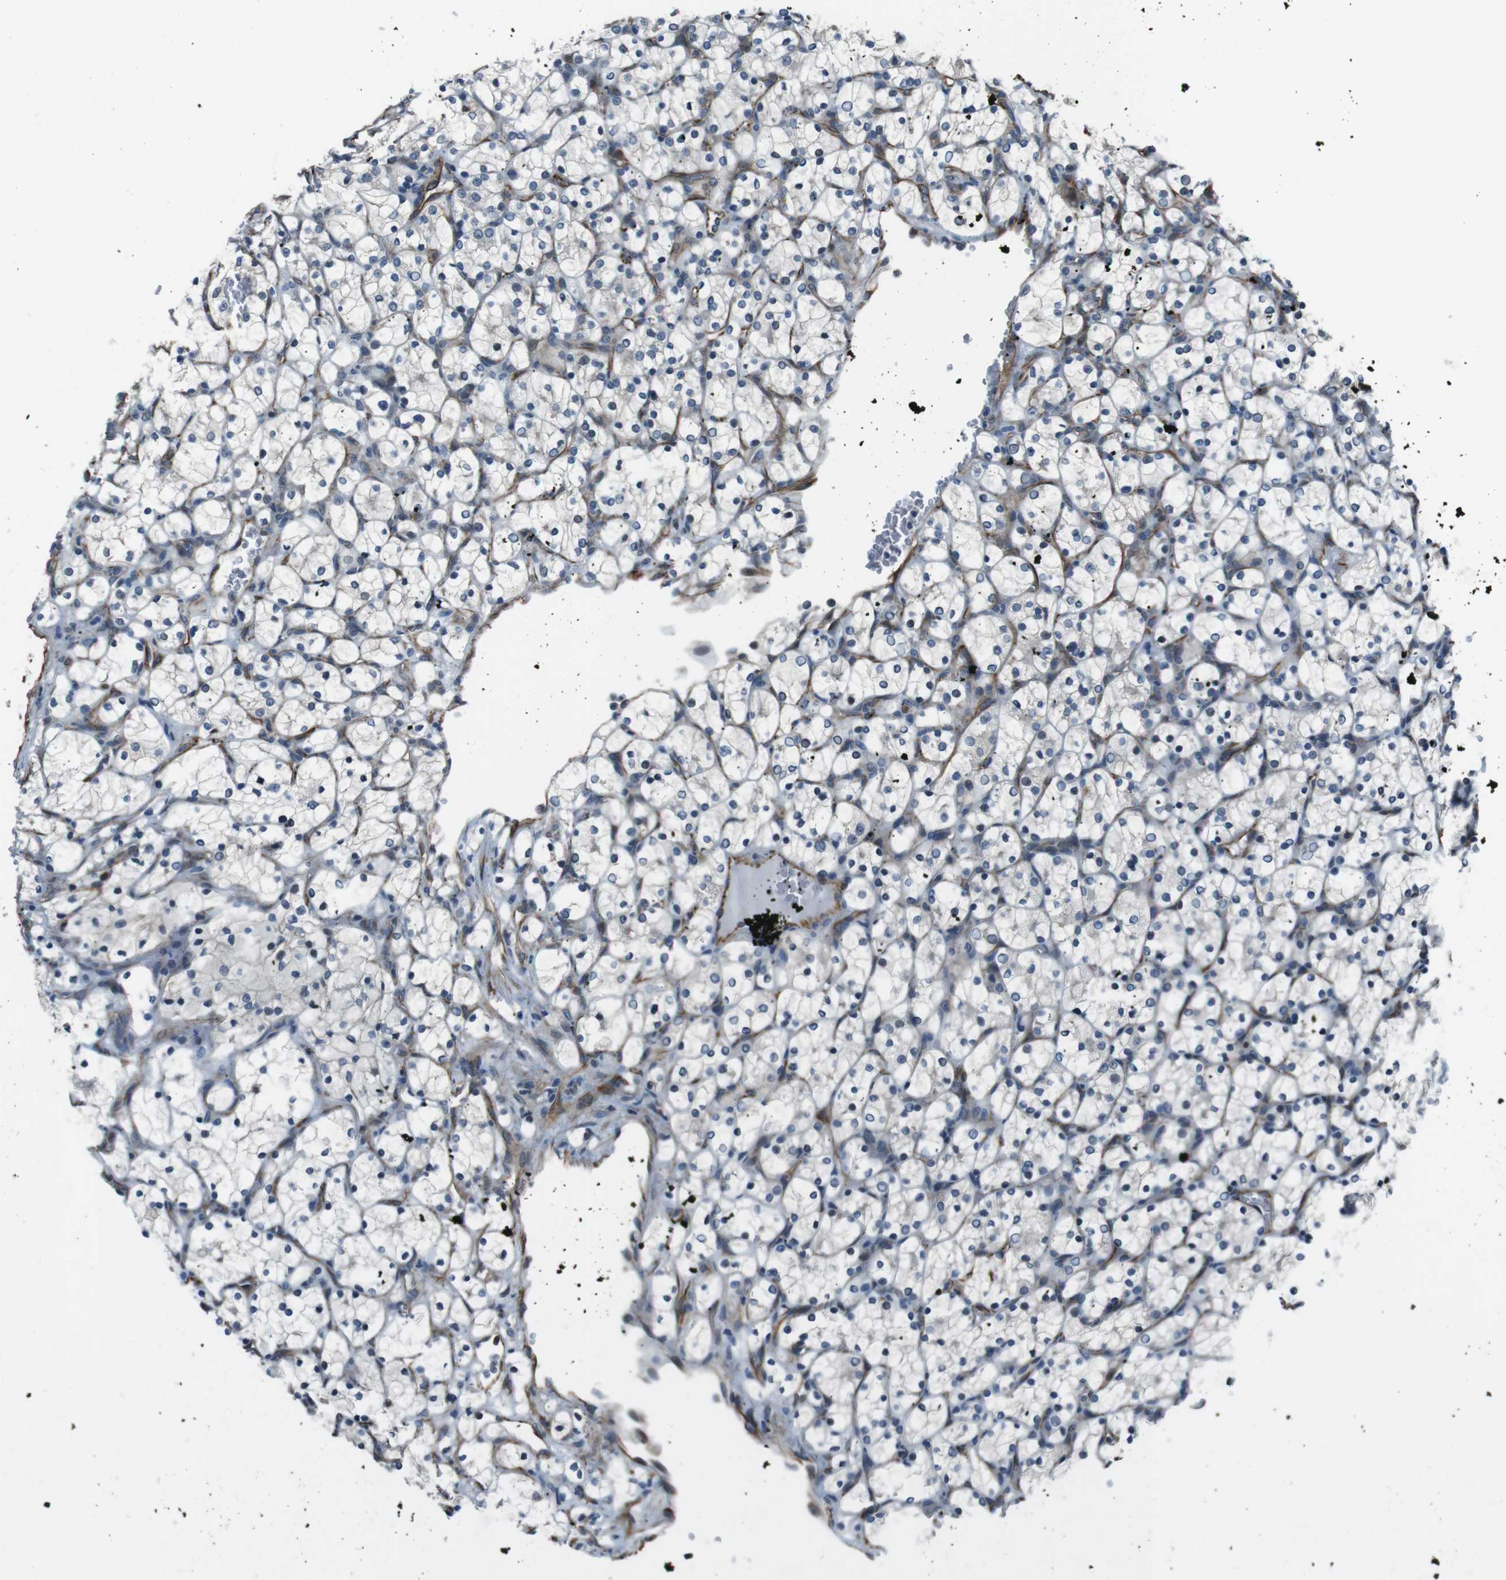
{"staining": {"intensity": "negative", "quantity": "none", "location": "none"}, "tissue": "renal cancer", "cell_type": "Tumor cells", "image_type": "cancer", "snomed": [{"axis": "morphology", "description": "Adenocarcinoma, NOS"}, {"axis": "topography", "description": "Kidney"}], "caption": "The photomicrograph demonstrates no staining of tumor cells in renal cancer.", "gene": "LRRC49", "patient": {"sex": "female", "age": 69}}